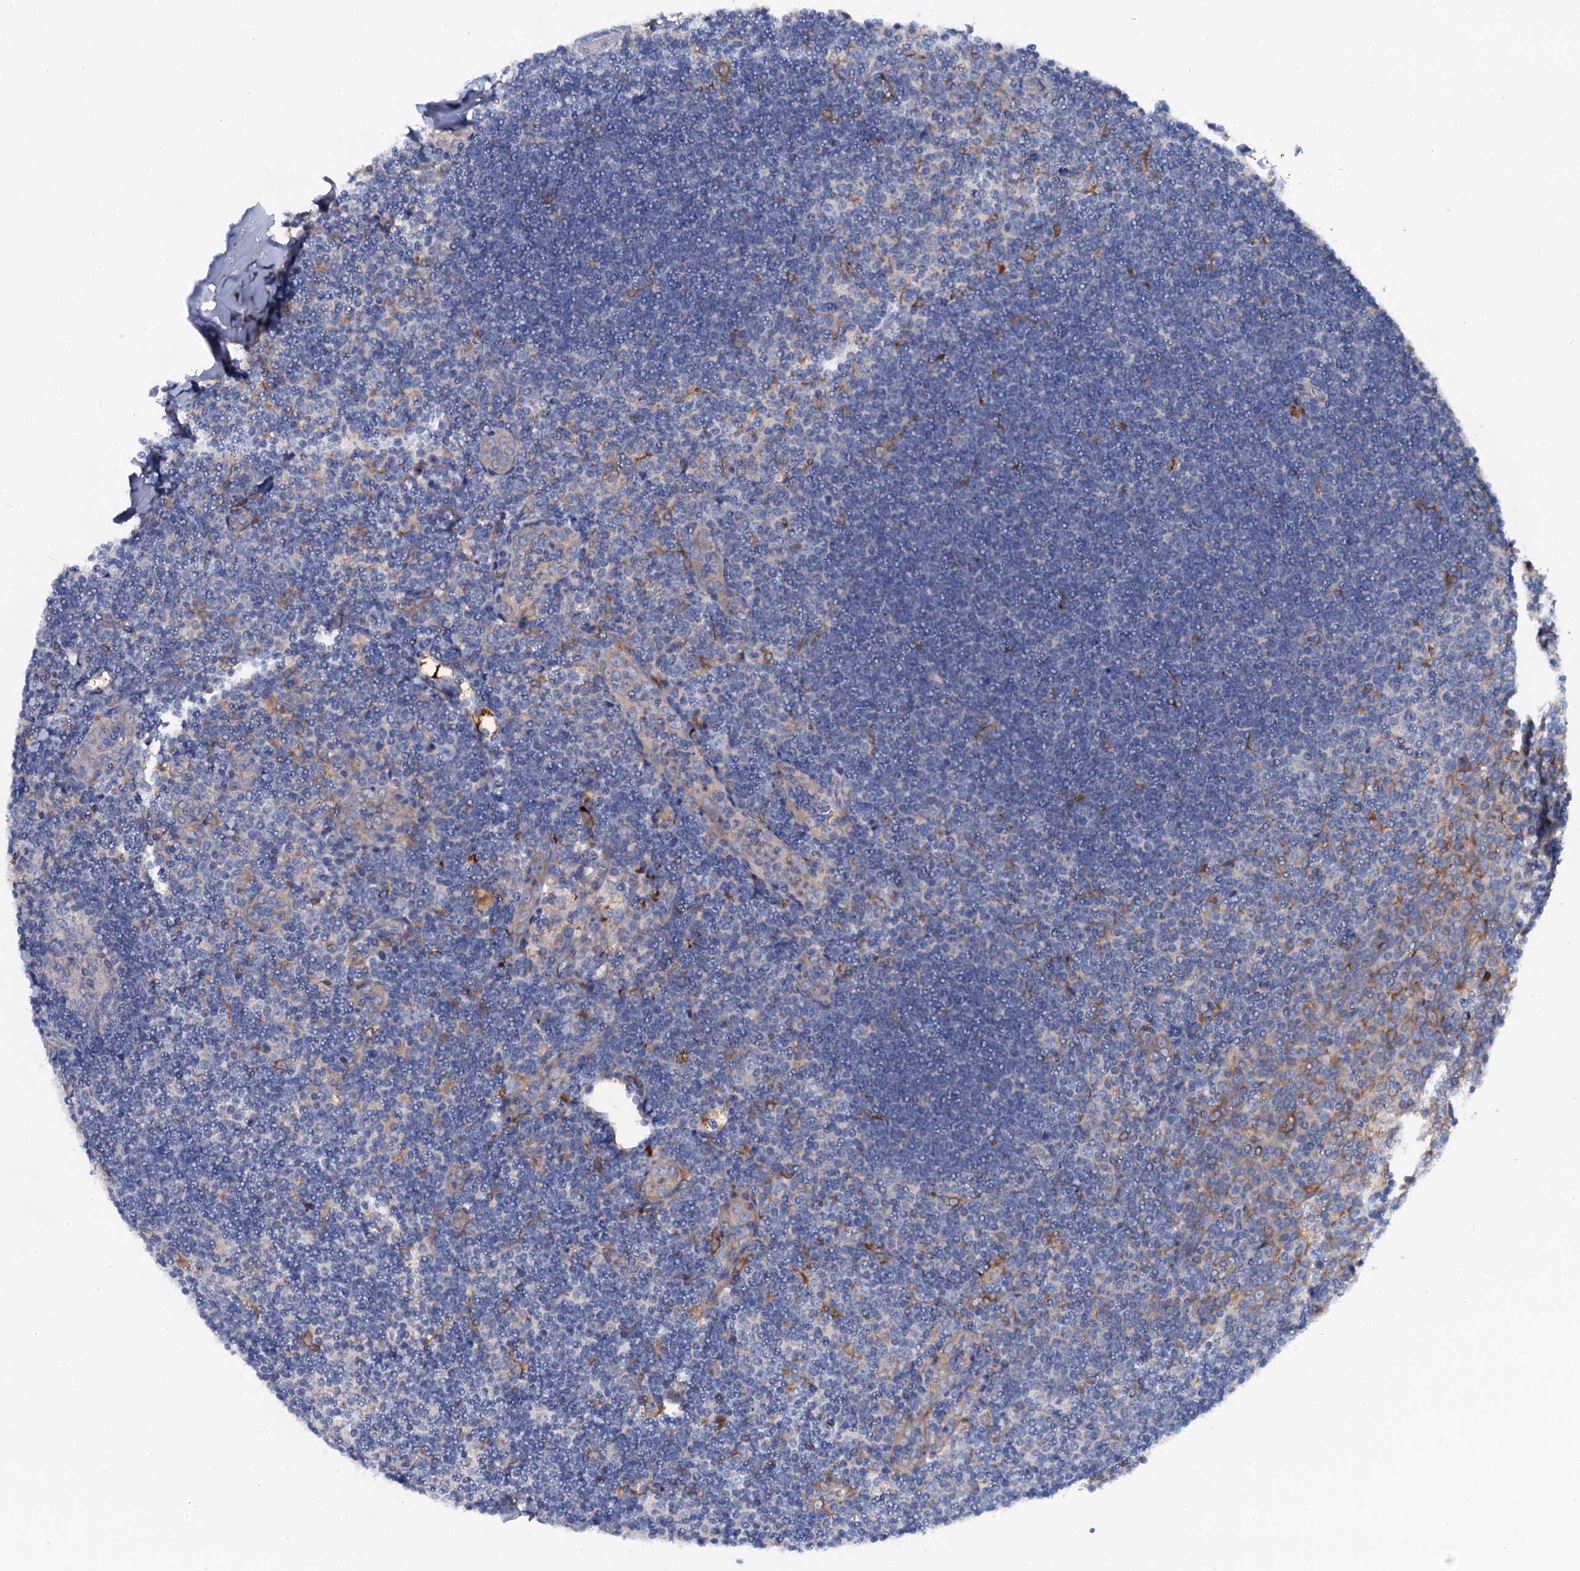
{"staining": {"intensity": "moderate", "quantity": "<25%", "location": "cytoplasmic/membranous"}, "tissue": "tonsil", "cell_type": "Germinal center cells", "image_type": "normal", "snomed": [{"axis": "morphology", "description": "Normal tissue, NOS"}, {"axis": "topography", "description": "Tonsil"}], "caption": "Immunohistochemistry (IHC) micrograph of normal tonsil: tonsil stained using IHC reveals low levels of moderate protein expression localized specifically in the cytoplasmic/membranous of germinal center cells, appearing as a cytoplasmic/membranous brown color.", "gene": "OTOL1", "patient": {"sex": "male", "age": 27}}